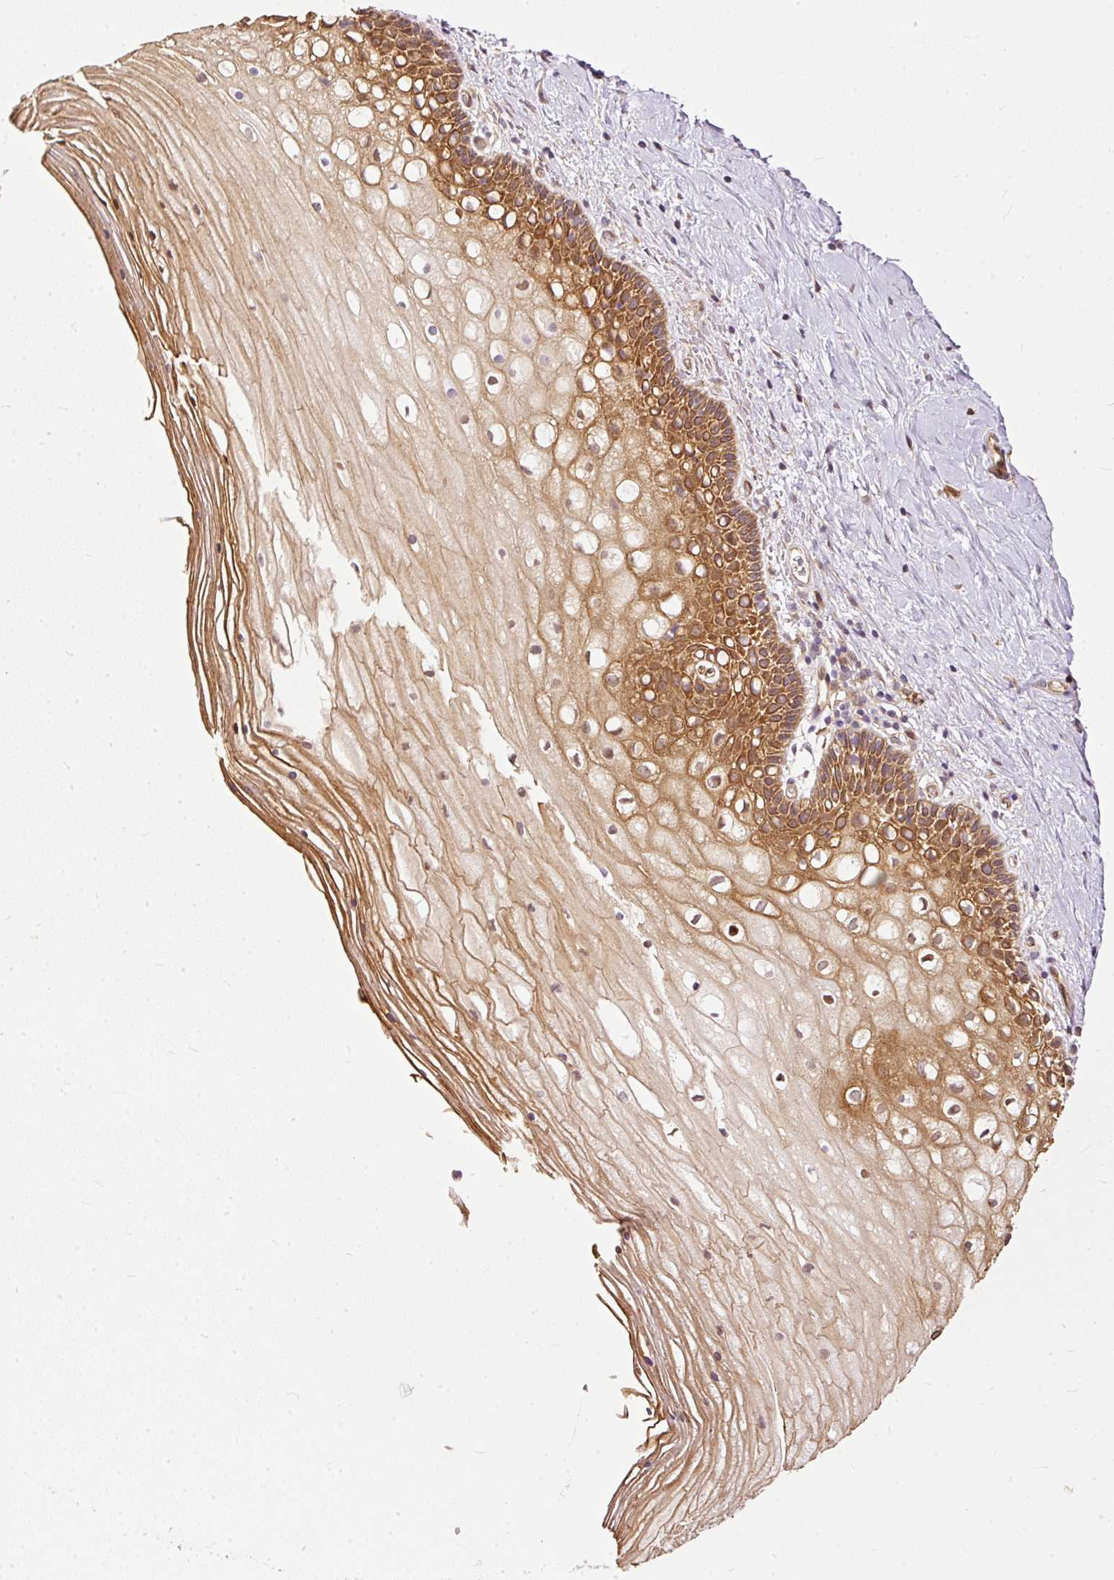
{"staining": {"intensity": "strong", "quantity": "25%-75%", "location": "cytoplasmic/membranous"}, "tissue": "cervix", "cell_type": "Glandular cells", "image_type": "normal", "snomed": [{"axis": "morphology", "description": "Normal tissue, NOS"}, {"axis": "topography", "description": "Cervix"}], "caption": "Protein staining of unremarkable cervix demonstrates strong cytoplasmic/membranous positivity in about 25%-75% of glandular cells. The protein is shown in brown color, while the nuclei are stained blue.", "gene": "MIF4GD", "patient": {"sex": "female", "age": 36}}